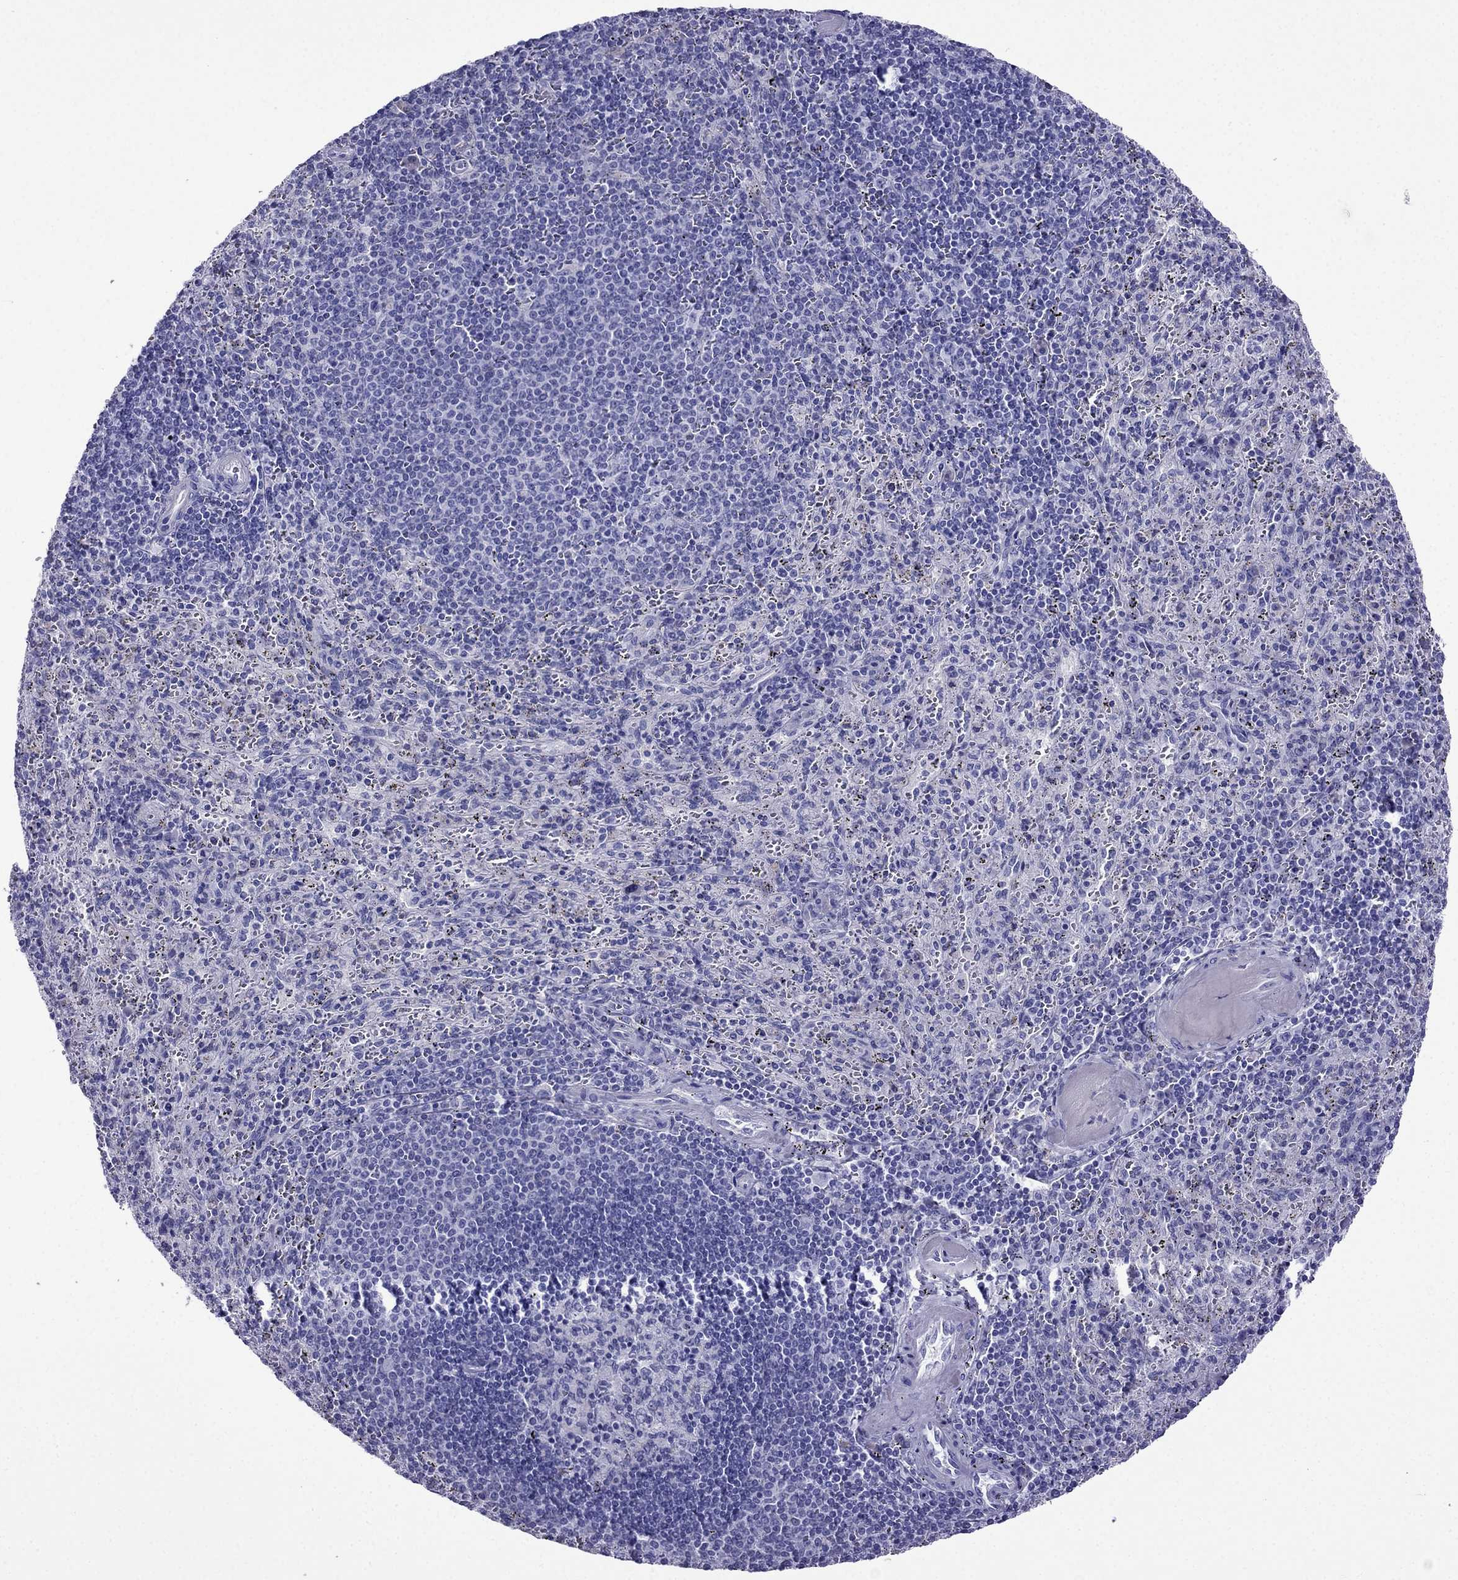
{"staining": {"intensity": "negative", "quantity": "none", "location": "none"}, "tissue": "spleen", "cell_type": "Cells in red pulp", "image_type": "normal", "snomed": [{"axis": "morphology", "description": "Normal tissue, NOS"}, {"axis": "topography", "description": "Spleen"}], "caption": "Cells in red pulp show no significant staining in normal spleen. (Stains: DAB immunohistochemistry with hematoxylin counter stain, Microscopy: brightfield microscopy at high magnification).", "gene": "ARR3", "patient": {"sex": "male", "age": 57}}